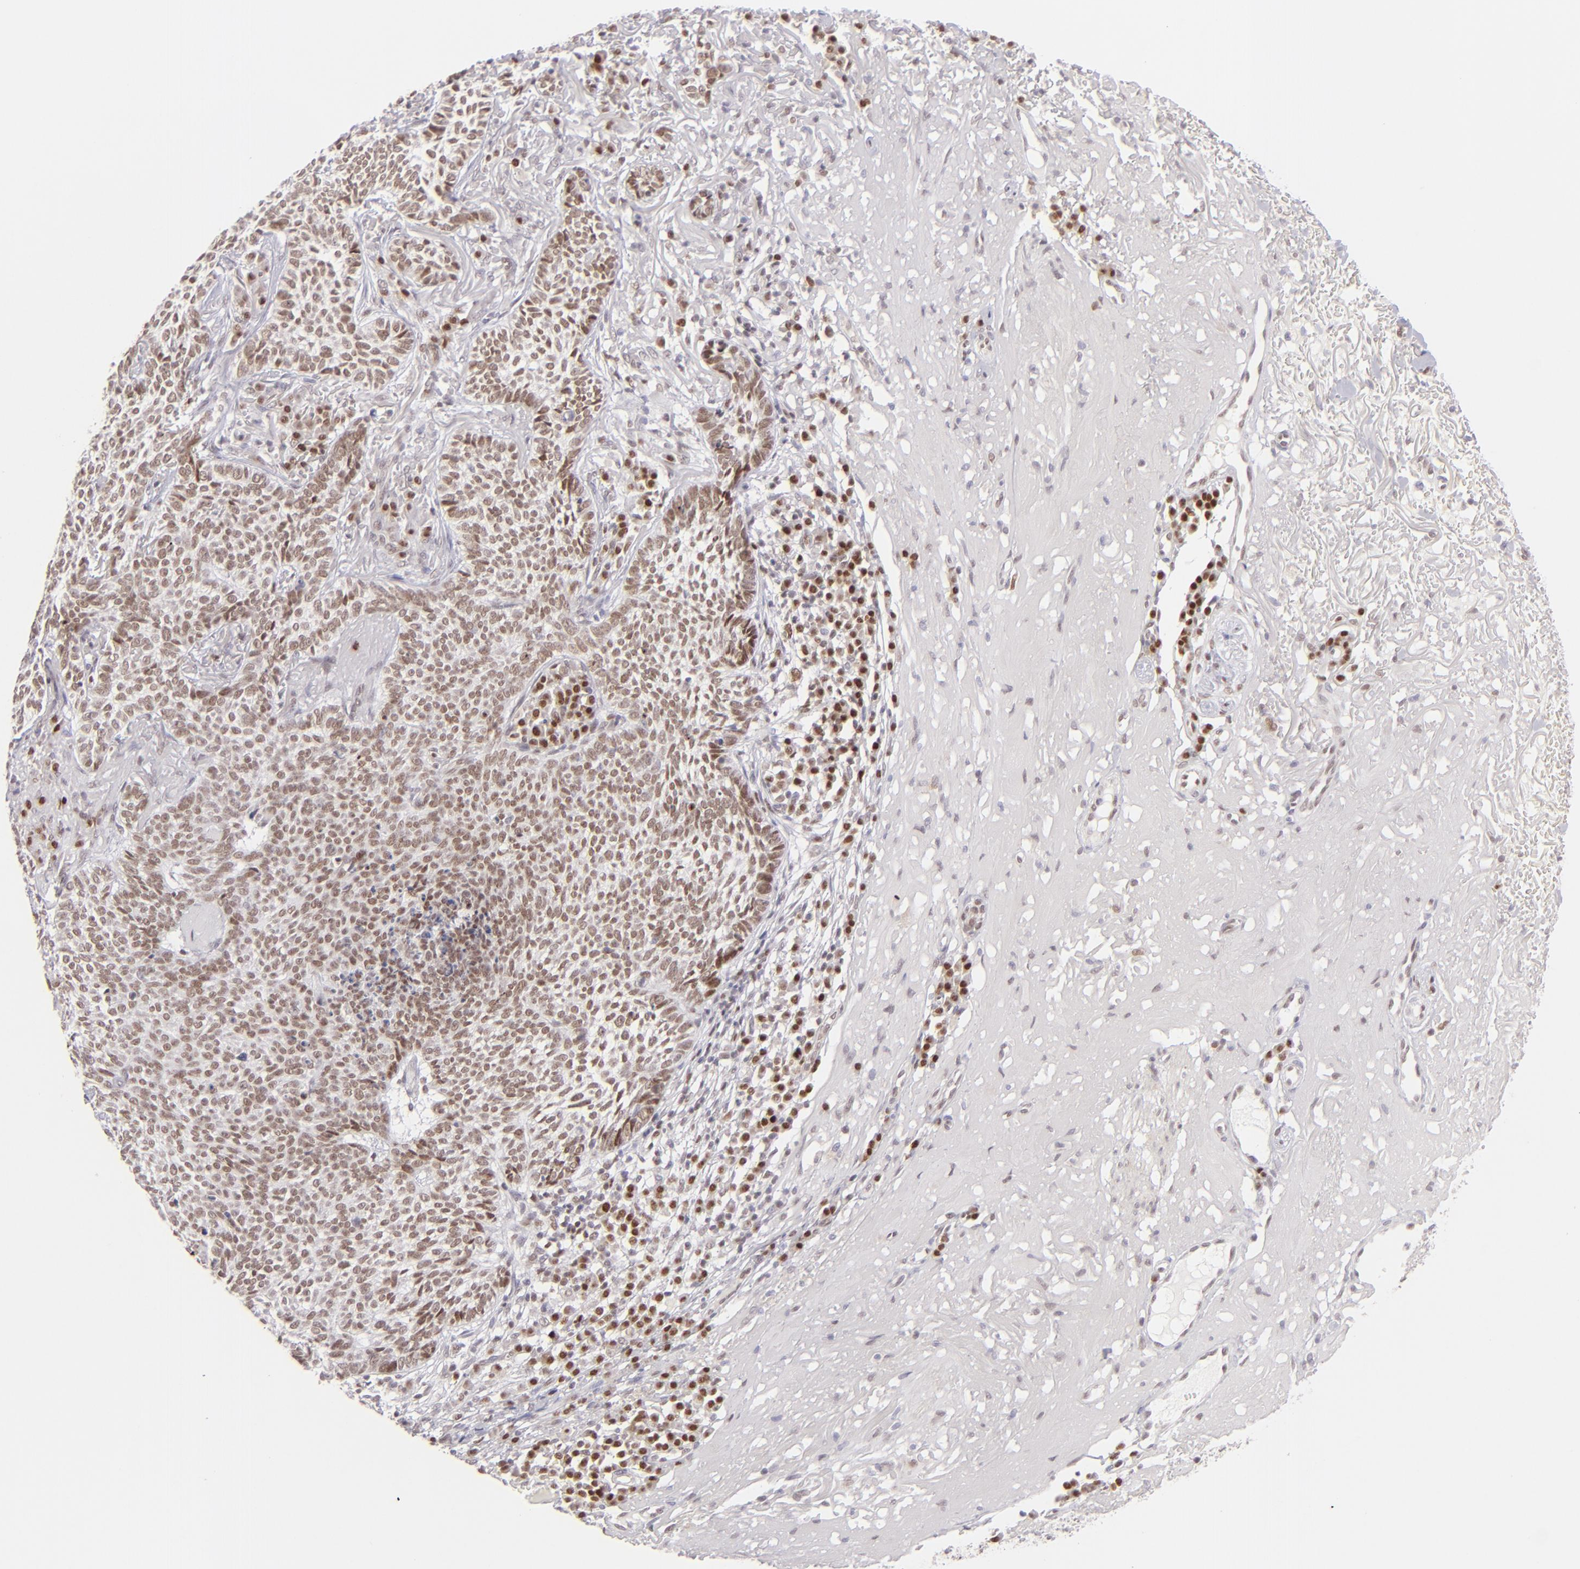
{"staining": {"intensity": "moderate", "quantity": ">75%", "location": "nuclear"}, "tissue": "skin cancer", "cell_type": "Tumor cells", "image_type": "cancer", "snomed": [{"axis": "morphology", "description": "Basal cell carcinoma"}, {"axis": "topography", "description": "Skin"}], "caption": "Tumor cells demonstrate medium levels of moderate nuclear expression in about >75% of cells in basal cell carcinoma (skin).", "gene": "POU2F1", "patient": {"sex": "female", "age": 89}}